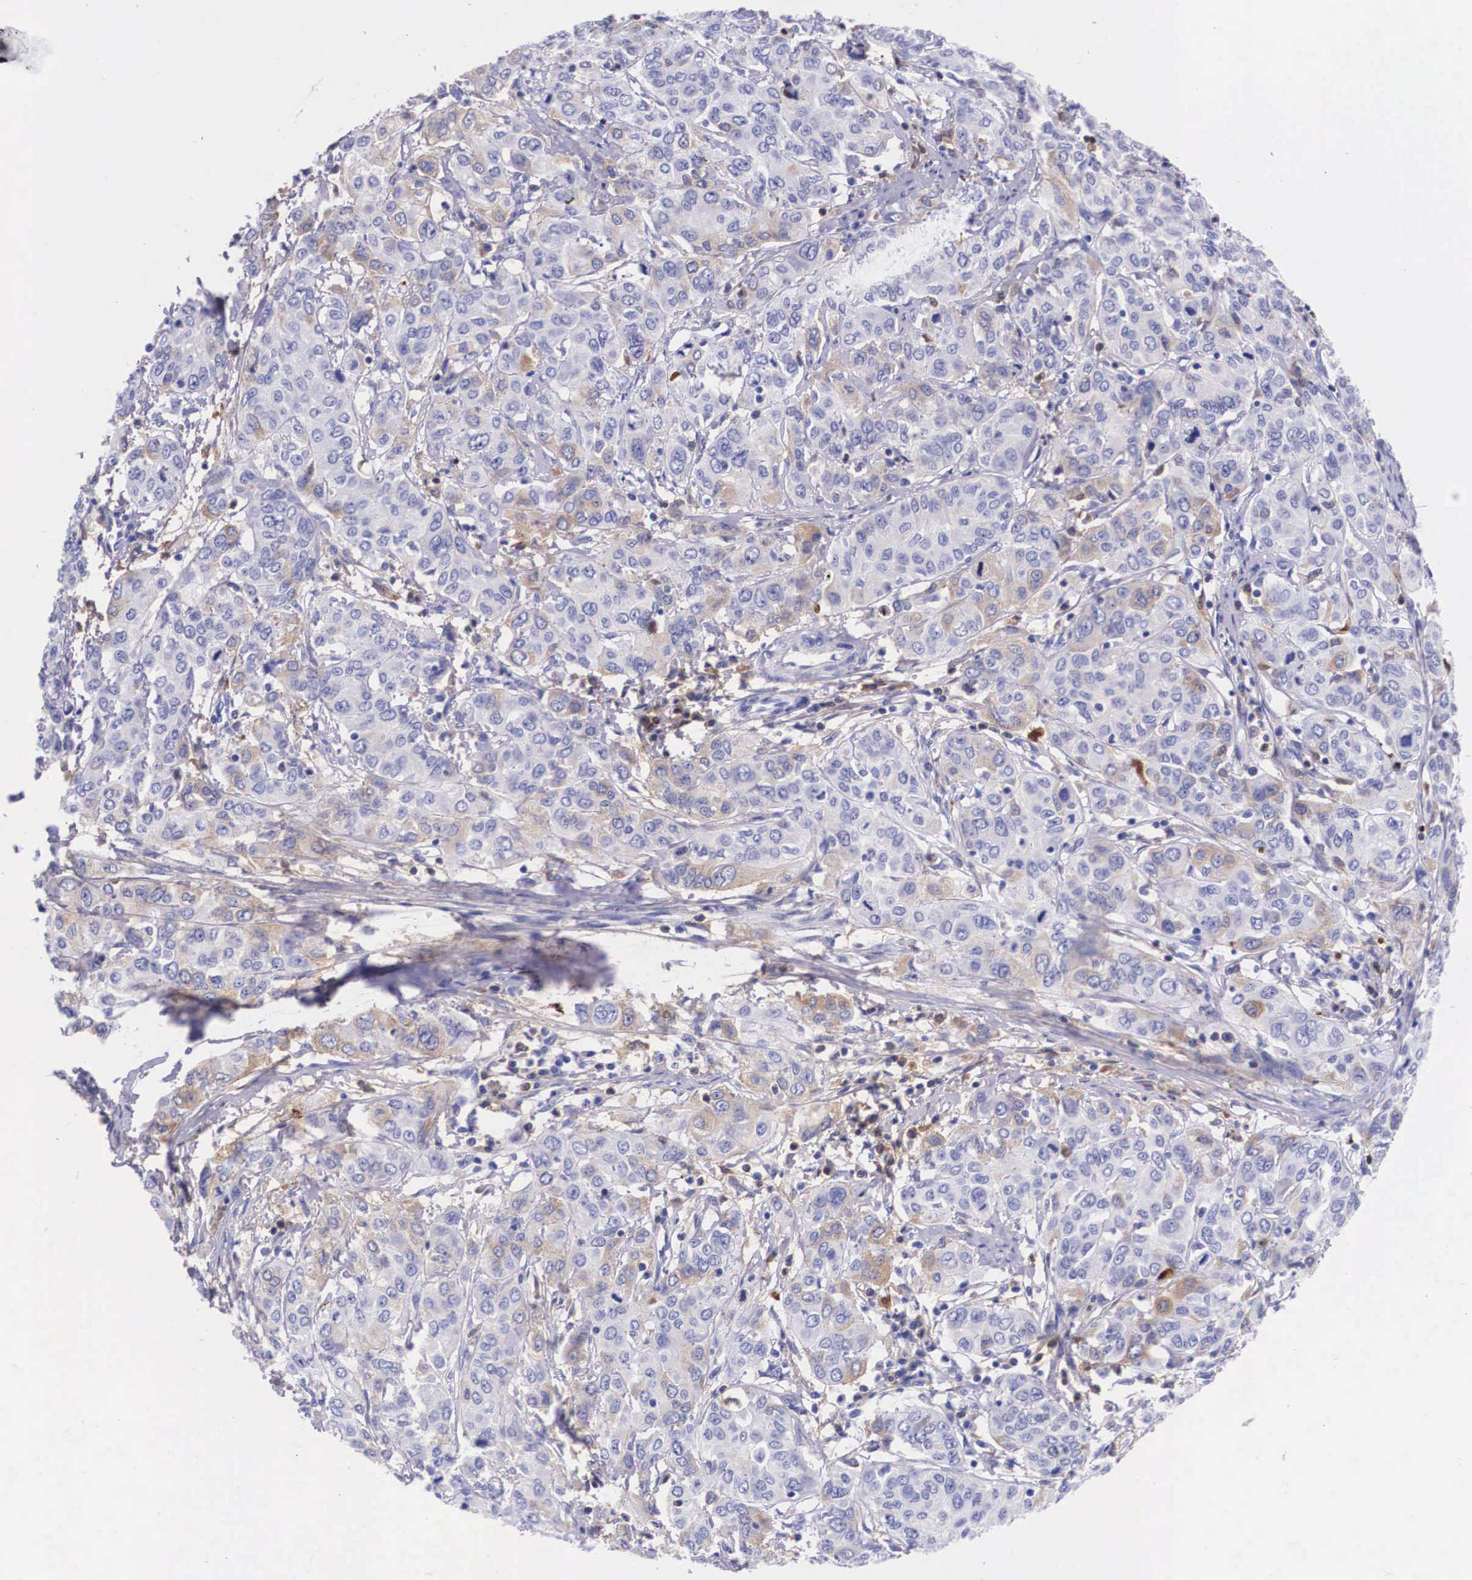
{"staining": {"intensity": "negative", "quantity": "none", "location": "none"}, "tissue": "cervical cancer", "cell_type": "Tumor cells", "image_type": "cancer", "snomed": [{"axis": "morphology", "description": "Squamous cell carcinoma, NOS"}, {"axis": "topography", "description": "Cervix"}], "caption": "Cervical squamous cell carcinoma was stained to show a protein in brown. There is no significant positivity in tumor cells.", "gene": "PLG", "patient": {"sex": "female", "age": 38}}